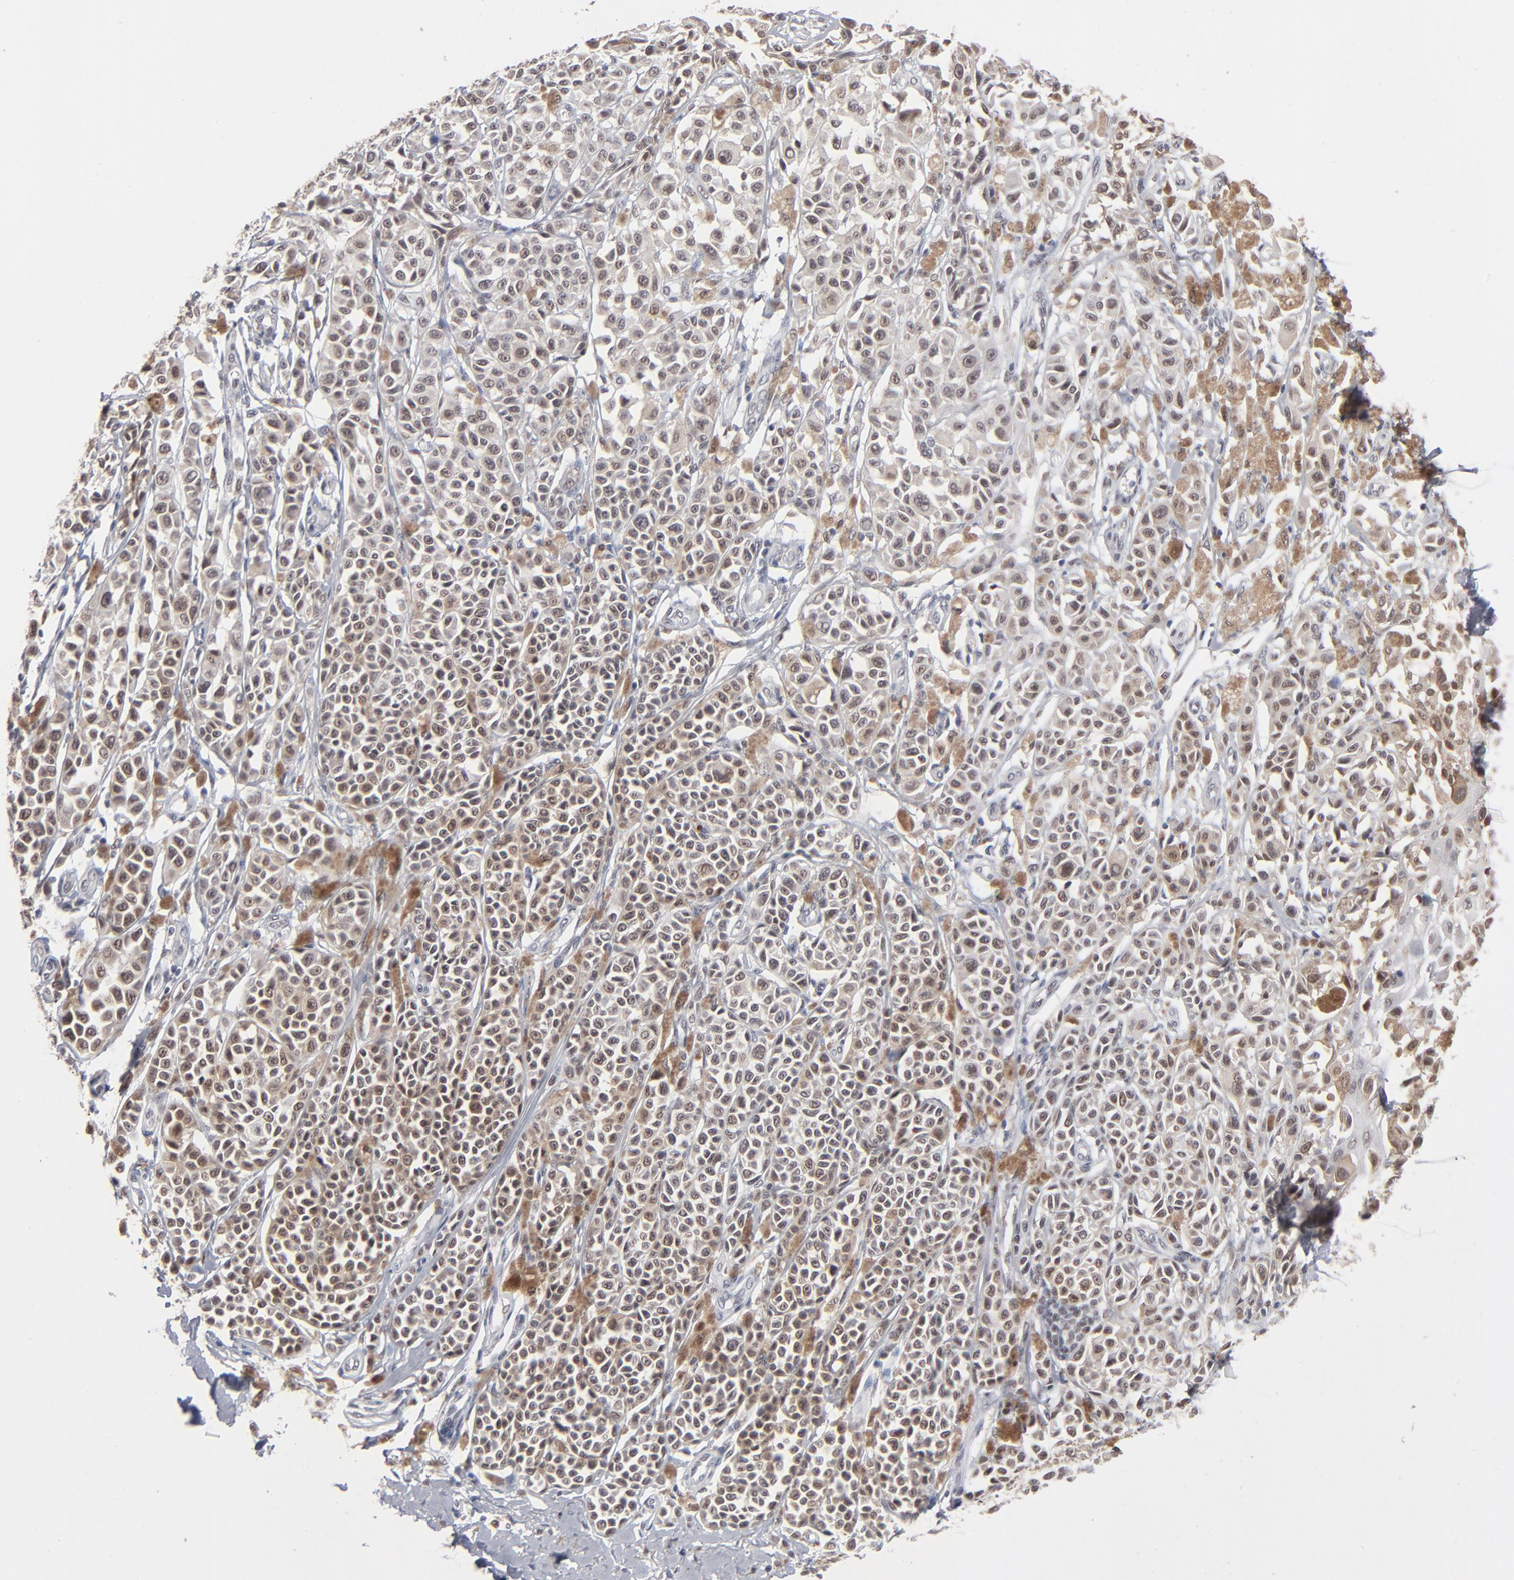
{"staining": {"intensity": "weak", "quantity": "25%-75%", "location": "nuclear"}, "tissue": "melanoma", "cell_type": "Tumor cells", "image_type": "cancer", "snomed": [{"axis": "morphology", "description": "Malignant melanoma, NOS"}, {"axis": "topography", "description": "Skin"}], "caption": "Immunohistochemistry (IHC) micrograph of neoplastic tissue: human malignant melanoma stained using IHC displays low levels of weak protein expression localized specifically in the nuclear of tumor cells, appearing as a nuclear brown color.", "gene": "MBIP", "patient": {"sex": "female", "age": 38}}